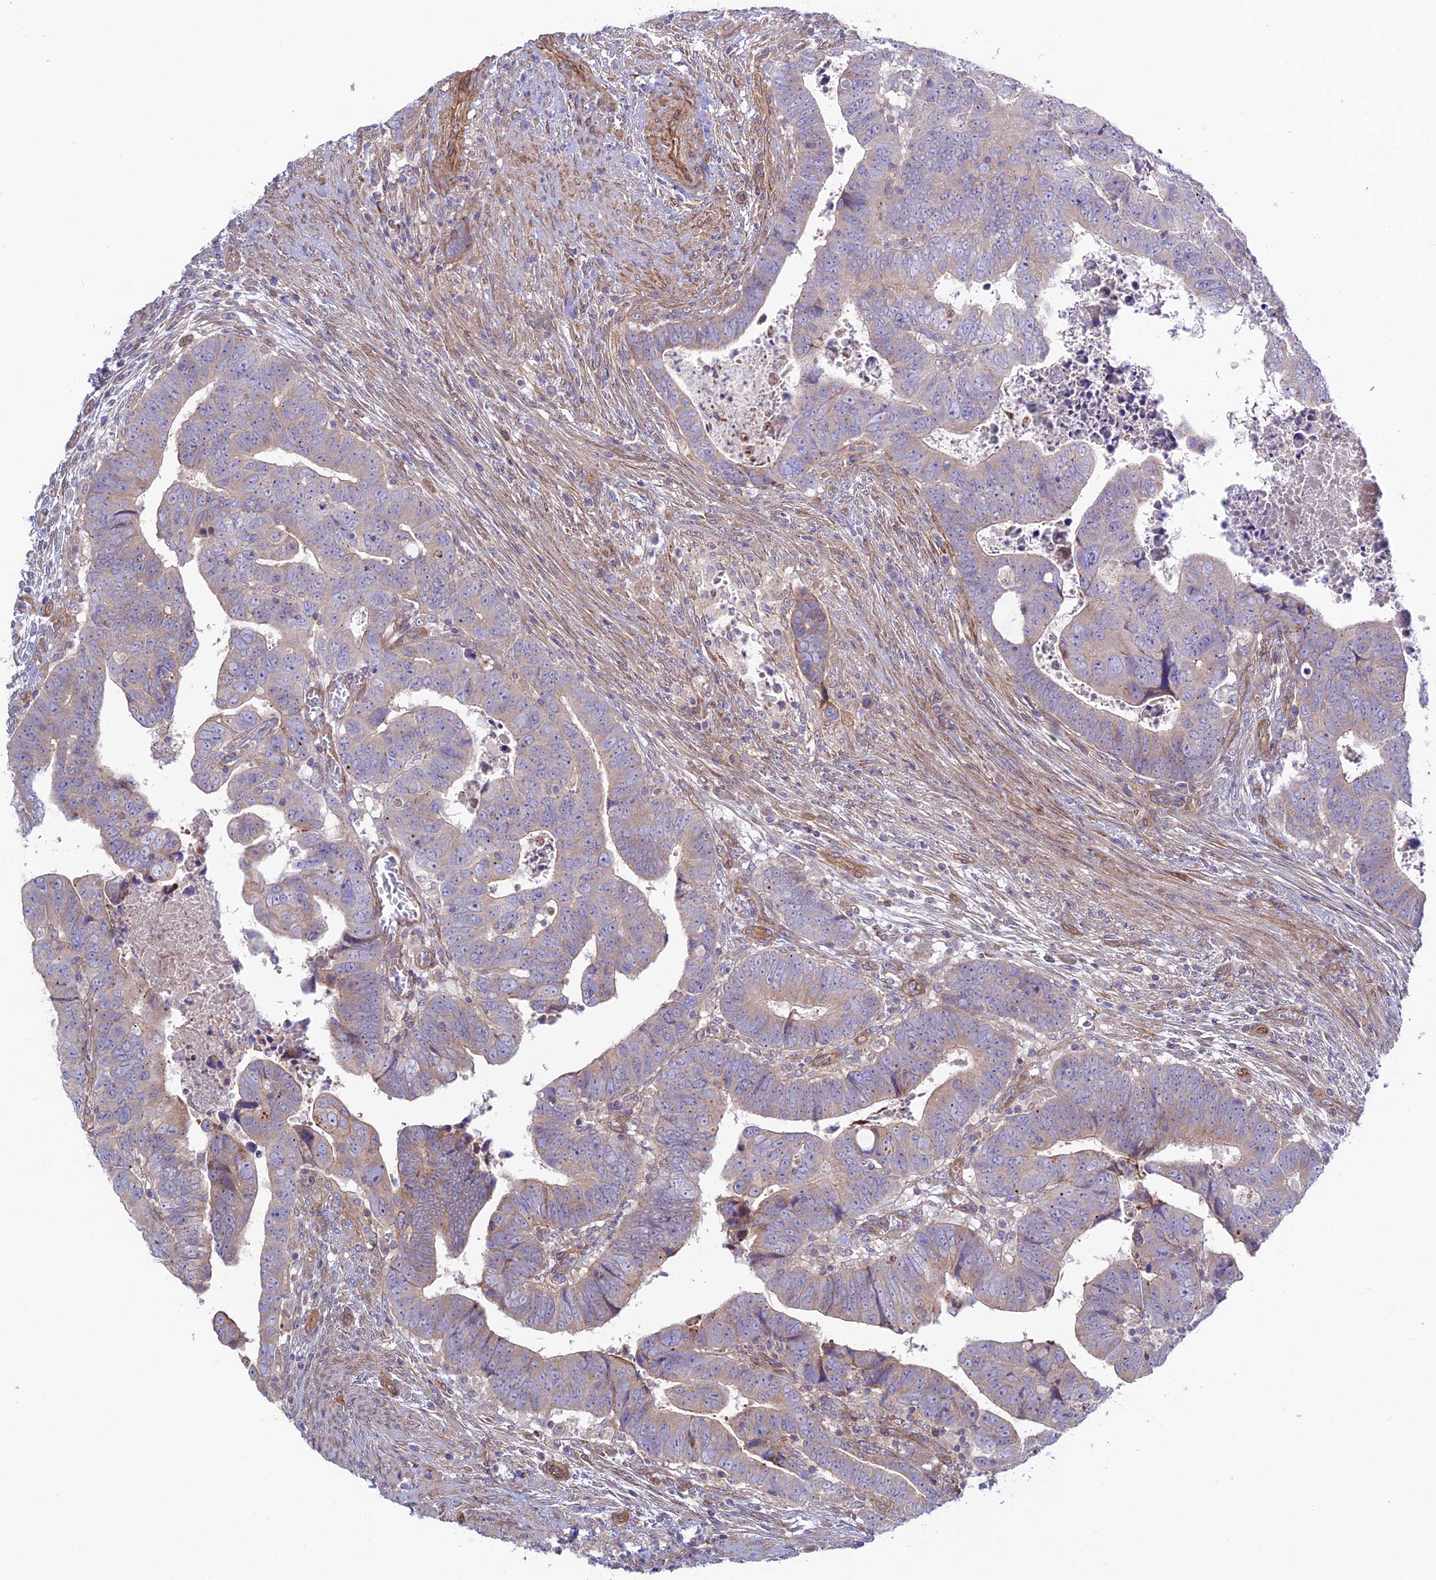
{"staining": {"intensity": "moderate", "quantity": "<25%", "location": "cytoplasmic/membranous"}, "tissue": "colorectal cancer", "cell_type": "Tumor cells", "image_type": "cancer", "snomed": [{"axis": "morphology", "description": "Normal tissue, NOS"}, {"axis": "morphology", "description": "Adenocarcinoma, NOS"}, {"axis": "topography", "description": "Rectum"}], "caption": "There is low levels of moderate cytoplasmic/membranous expression in tumor cells of colorectal cancer (adenocarcinoma), as demonstrated by immunohistochemical staining (brown color).", "gene": "KCNAB1", "patient": {"sex": "female", "age": 65}}